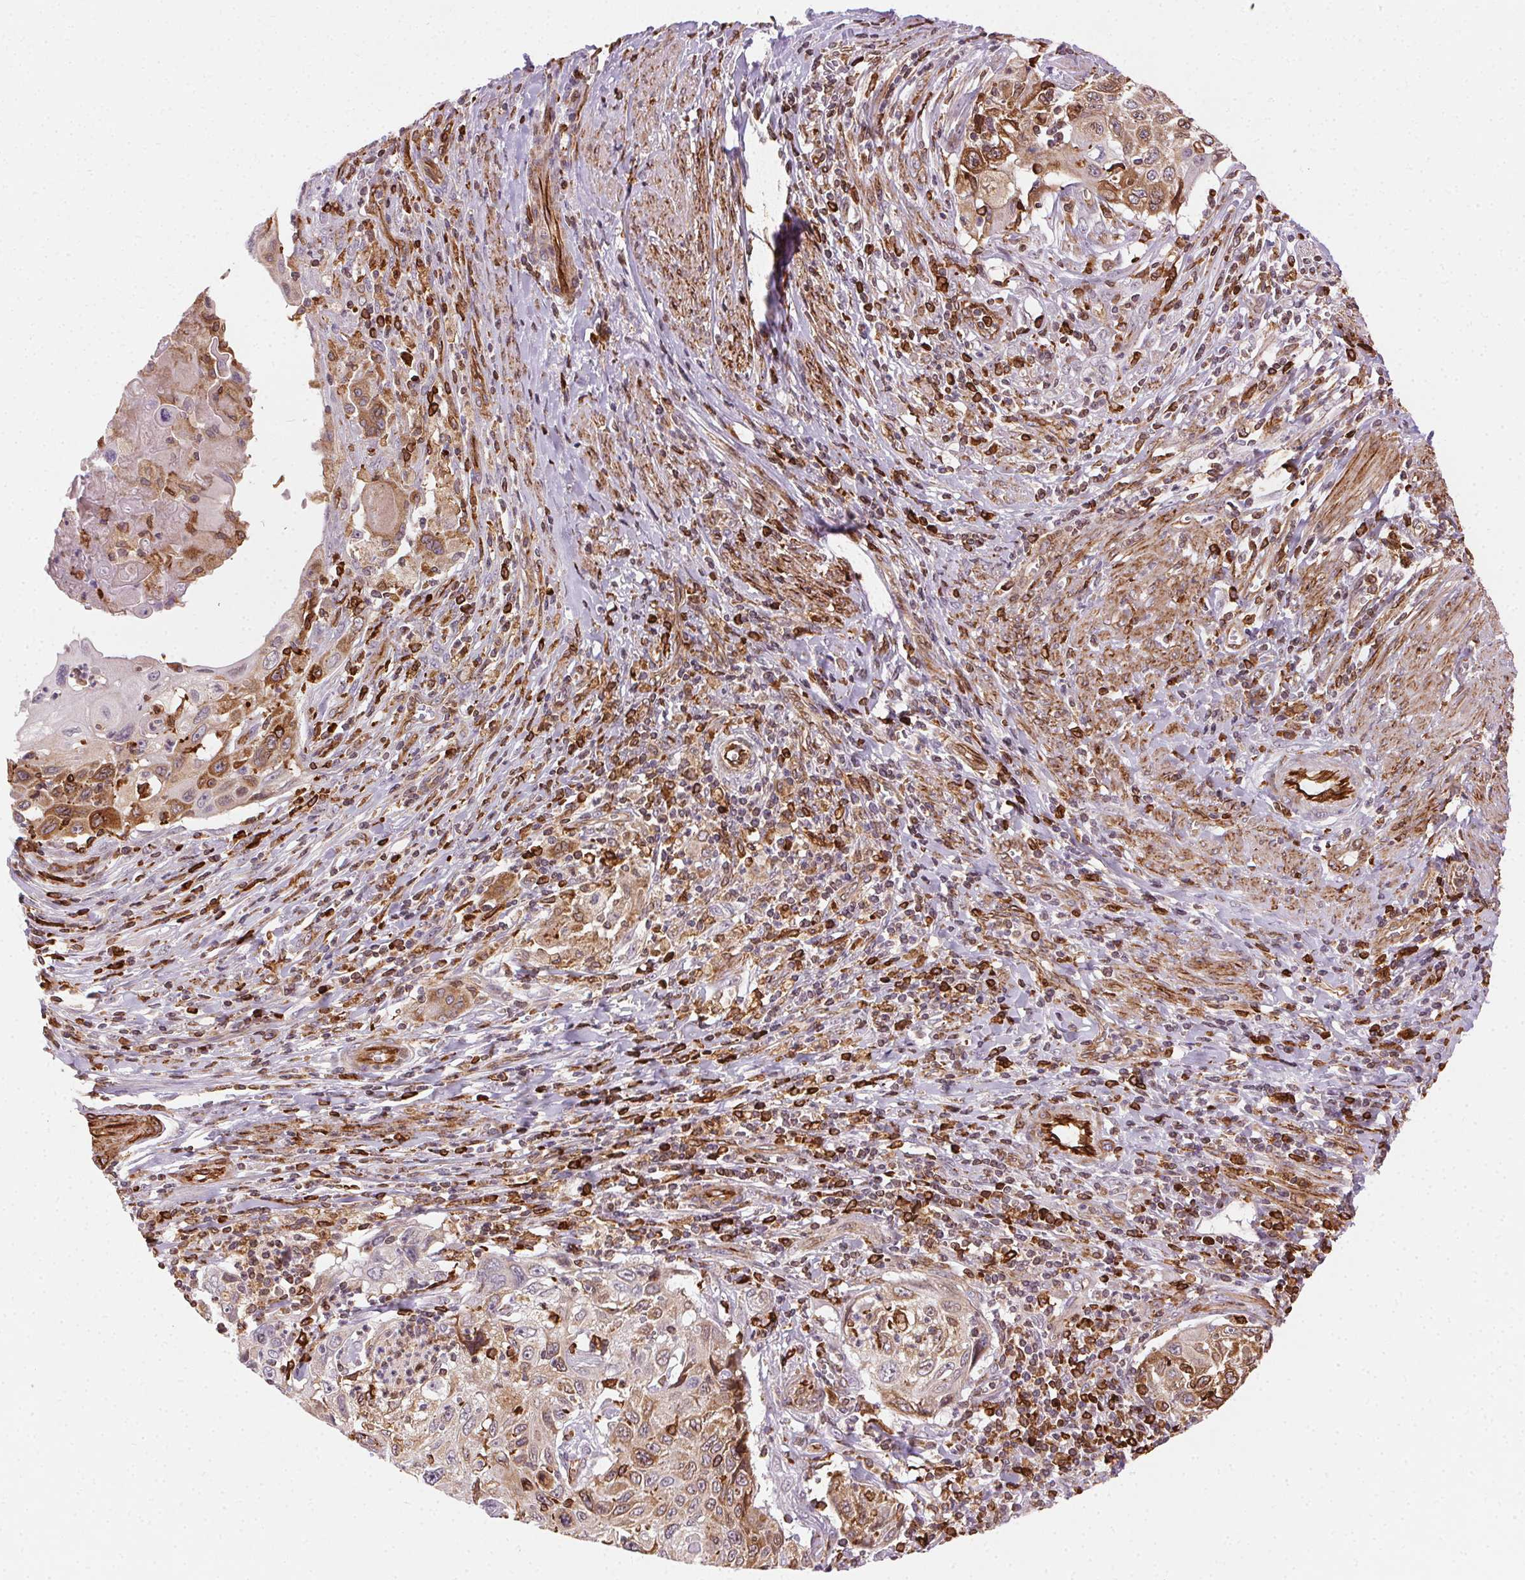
{"staining": {"intensity": "weak", "quantity": "<25%", "location": "cytoplasmic/membranous"}, "tissue": "cervical cancer", "cell_type": "Tumor cells", "image_type": "cancer", "snomed": [{"axis": "morphology", "description": "Squamous cell carcinoma, NOS"}, {"axis": "topography", "description": "Cervix"}], "caption": "Tumor cells show no significant staining in cervical squamous cell carcinoma. The staining was performed using DAB (3,3'-diaminobenzidine) to visualize the protein expression in brown, while the nuclei were stained in blue with hematoxylin (Magnification: 20x).", "gene": "RNASET2", "patient": {"sex": "female", "age": 70}}